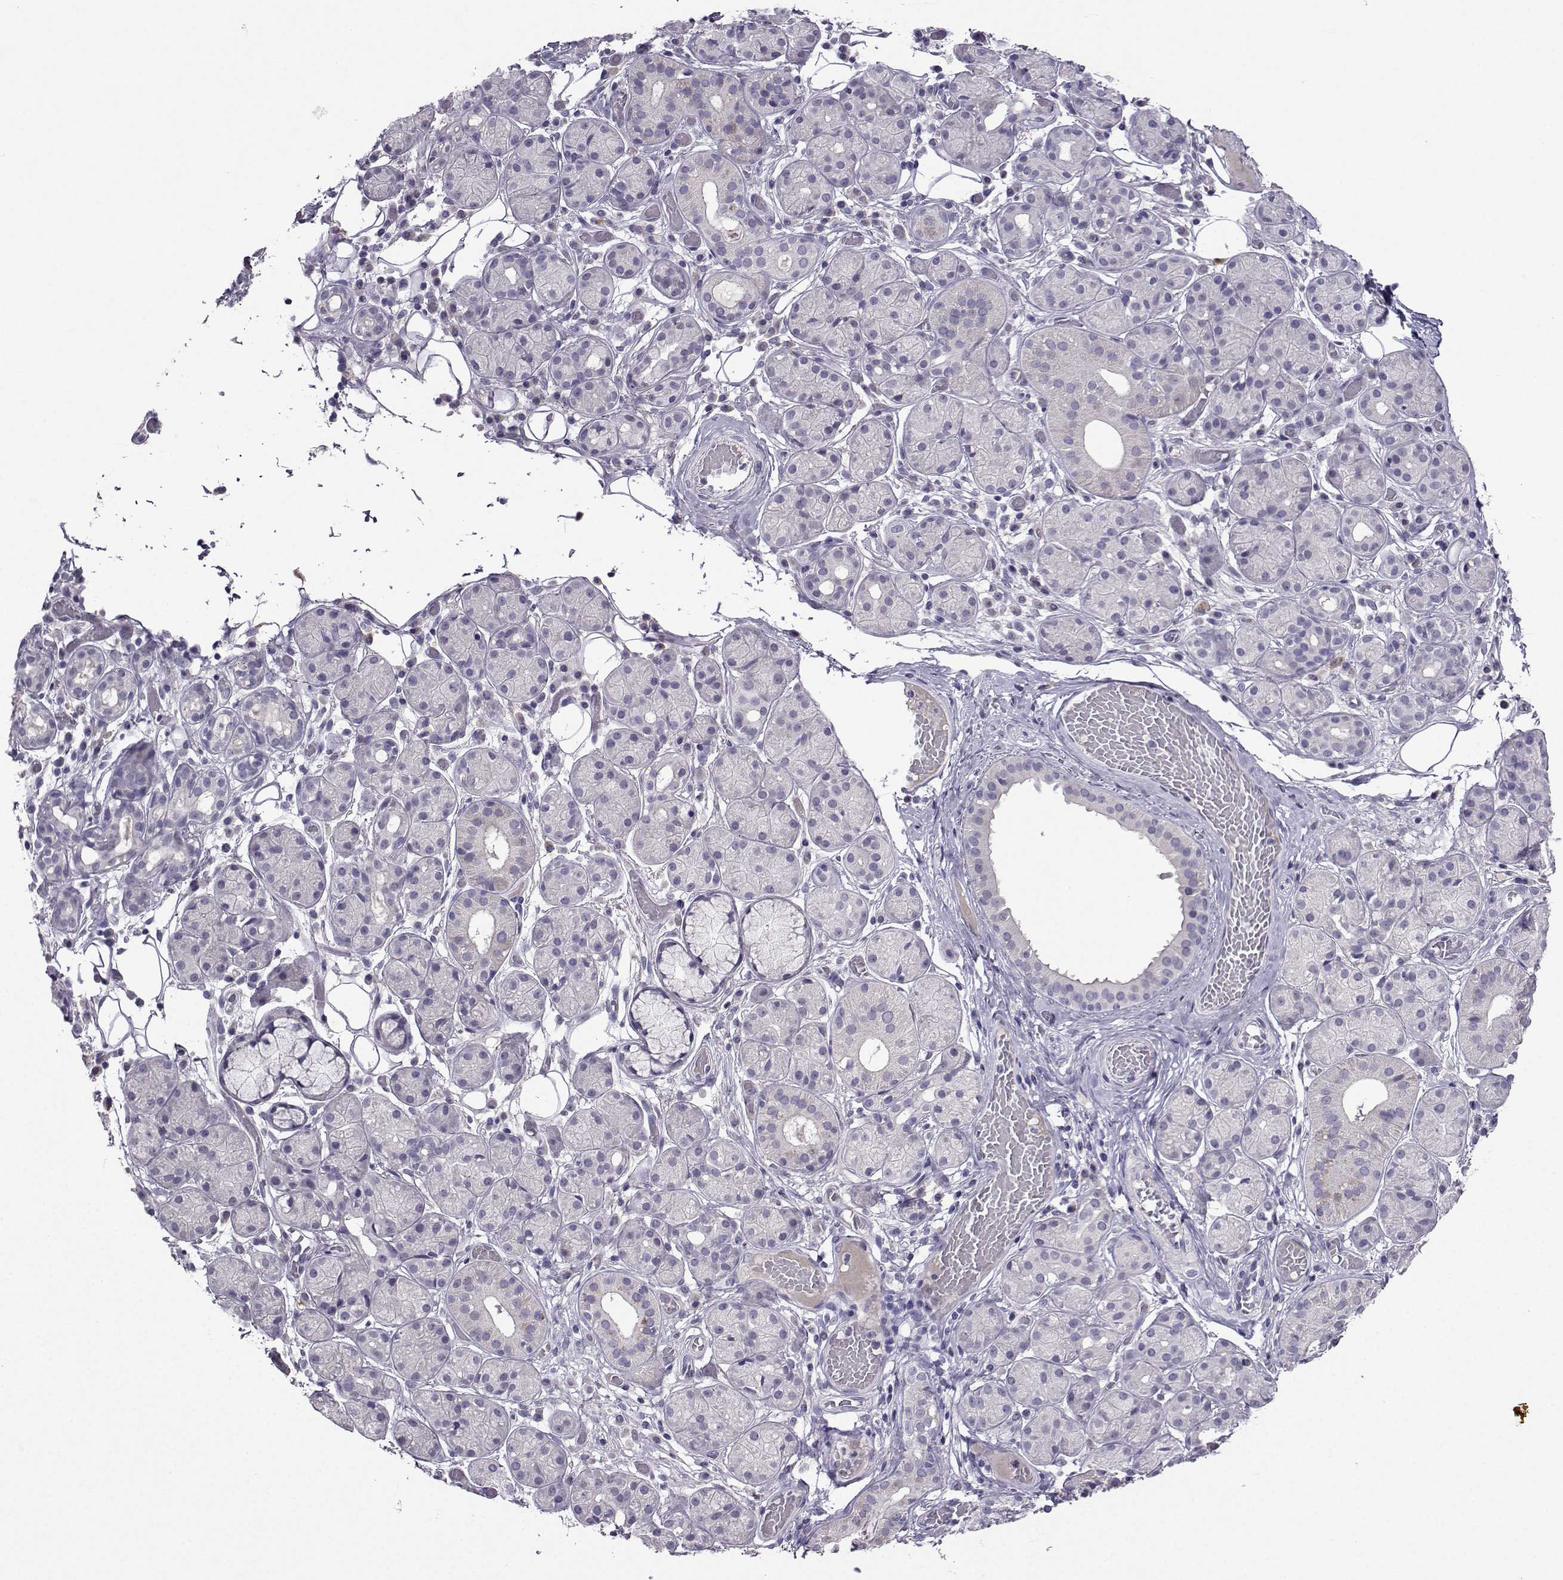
{"staining": {"intensity": "negative", "quantity": "none", "location": "none"}, "tissue": "salivary gland", "cell_type": "Glandular cells", "image_type": "normal", "snomed": [{"axis": "morphology", "description": "Normal tissue, NOS"}, {"axis": "topography", "description": "Salivary gland"}, {"axis": "topography", "description": "Peripheral nerve tissue"}], "caption": "IHC micrograph of benign salivary gland: salivary gland stained with DAB exhibits no significant protein expression in glandular cells. (DAB IHC, high magnification).", "gene": "CRYBB1", "patient": {"sex": "male", "age": 71}}